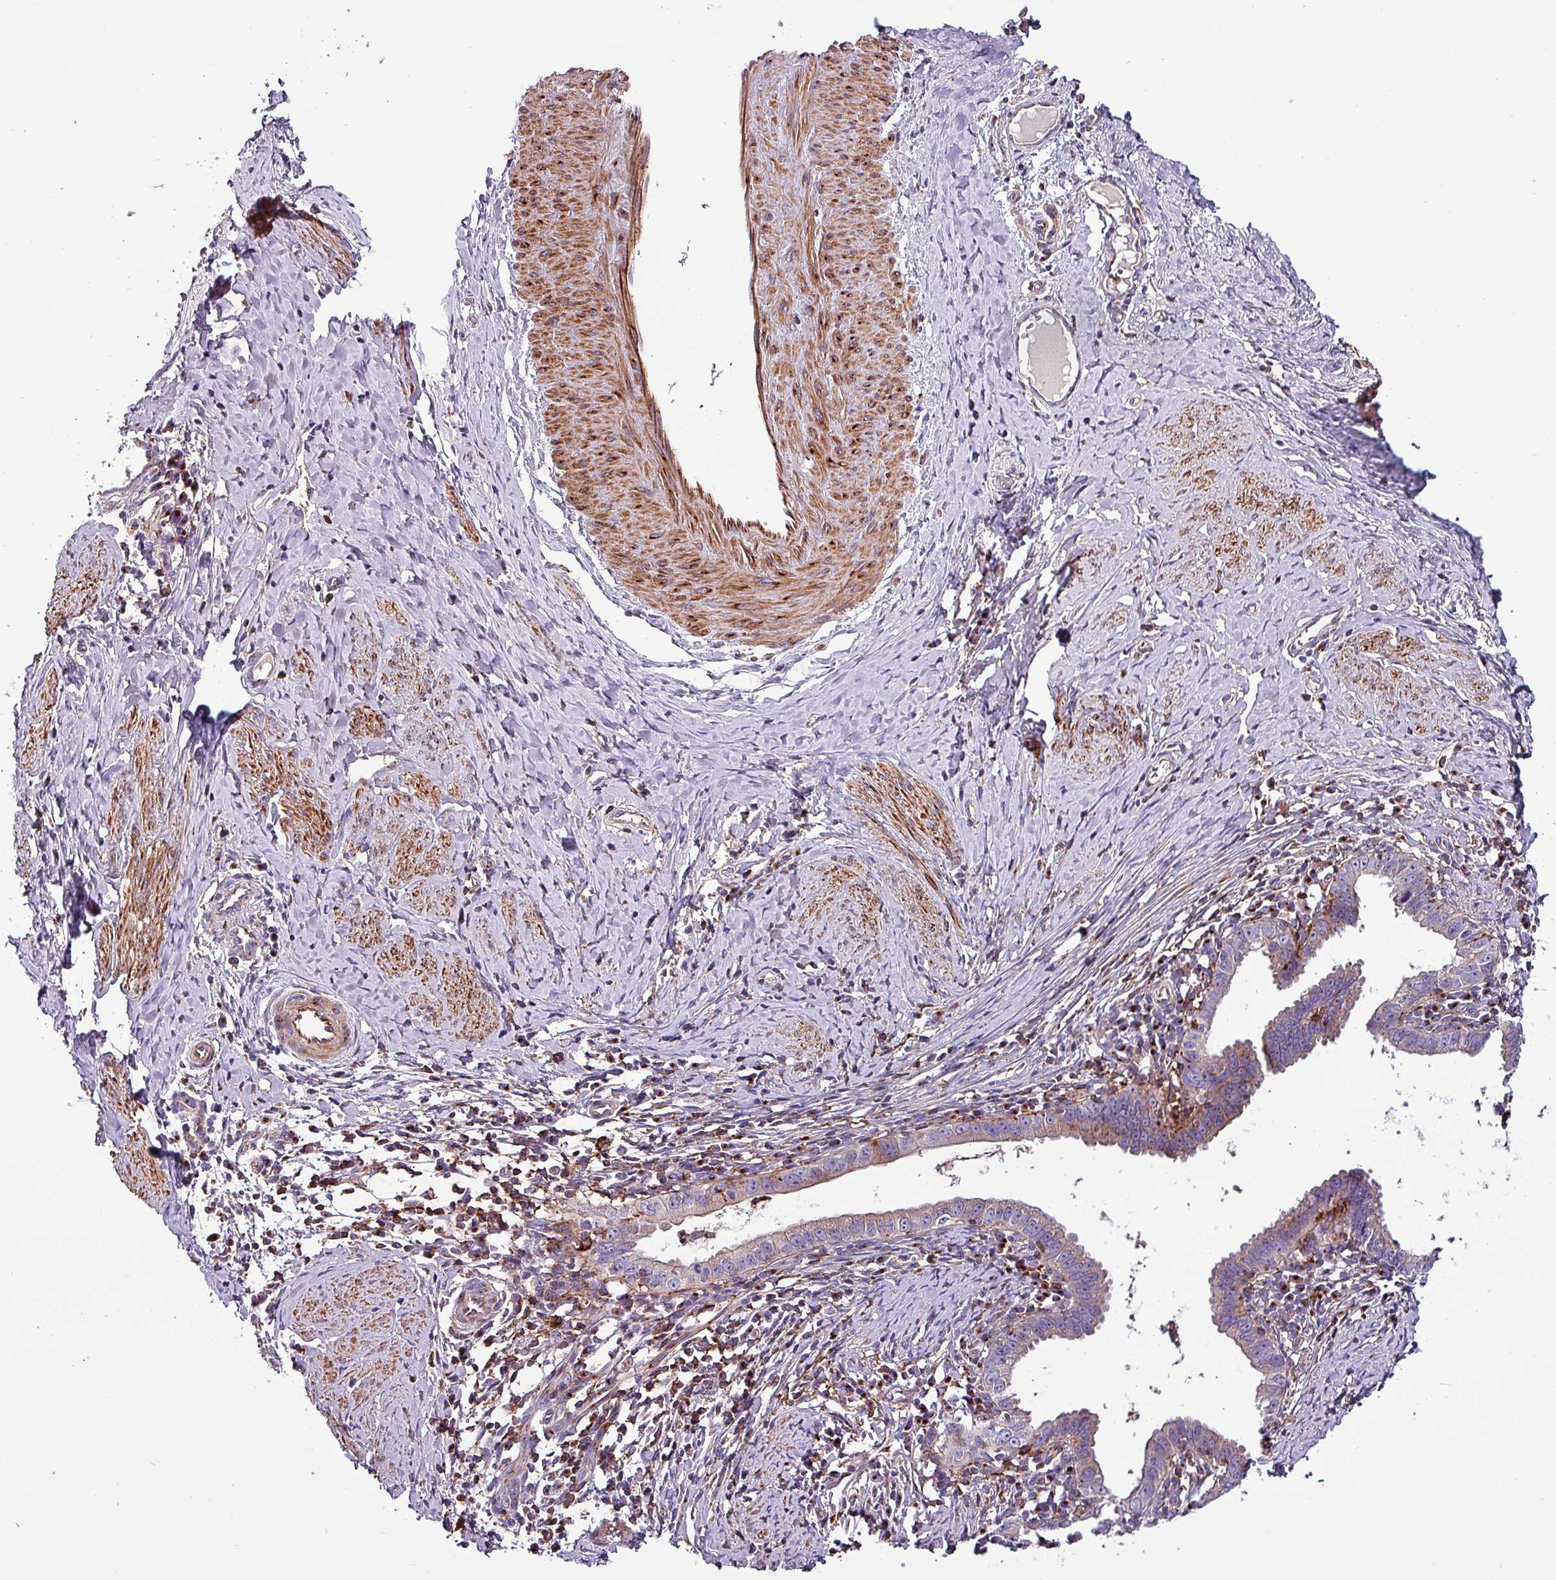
{"staining": {"intensity": "weak", "quantity": "<25%", "location": "cytoplasmic/membranous"}, "tissue": "cervical cancer", "cell_type": "Tumor cells", "image_type": "cancer", "snomed": [{"axis": "morphology", "description": "Adenocarcinoma, NOS"}, {"axis": "topography", "description": "Cervix"}], "caption": "Protein analysis of cervical adenocarcinoma displays no significant positivity in tumor cells. The staining is performed using DAB (3,3'-diaminobenzidine) brown chromogen with nuclei counter-stained in using hematoxylin.", "gene": "VAMP4", "patient": {"sex": "female", "age": 36}}